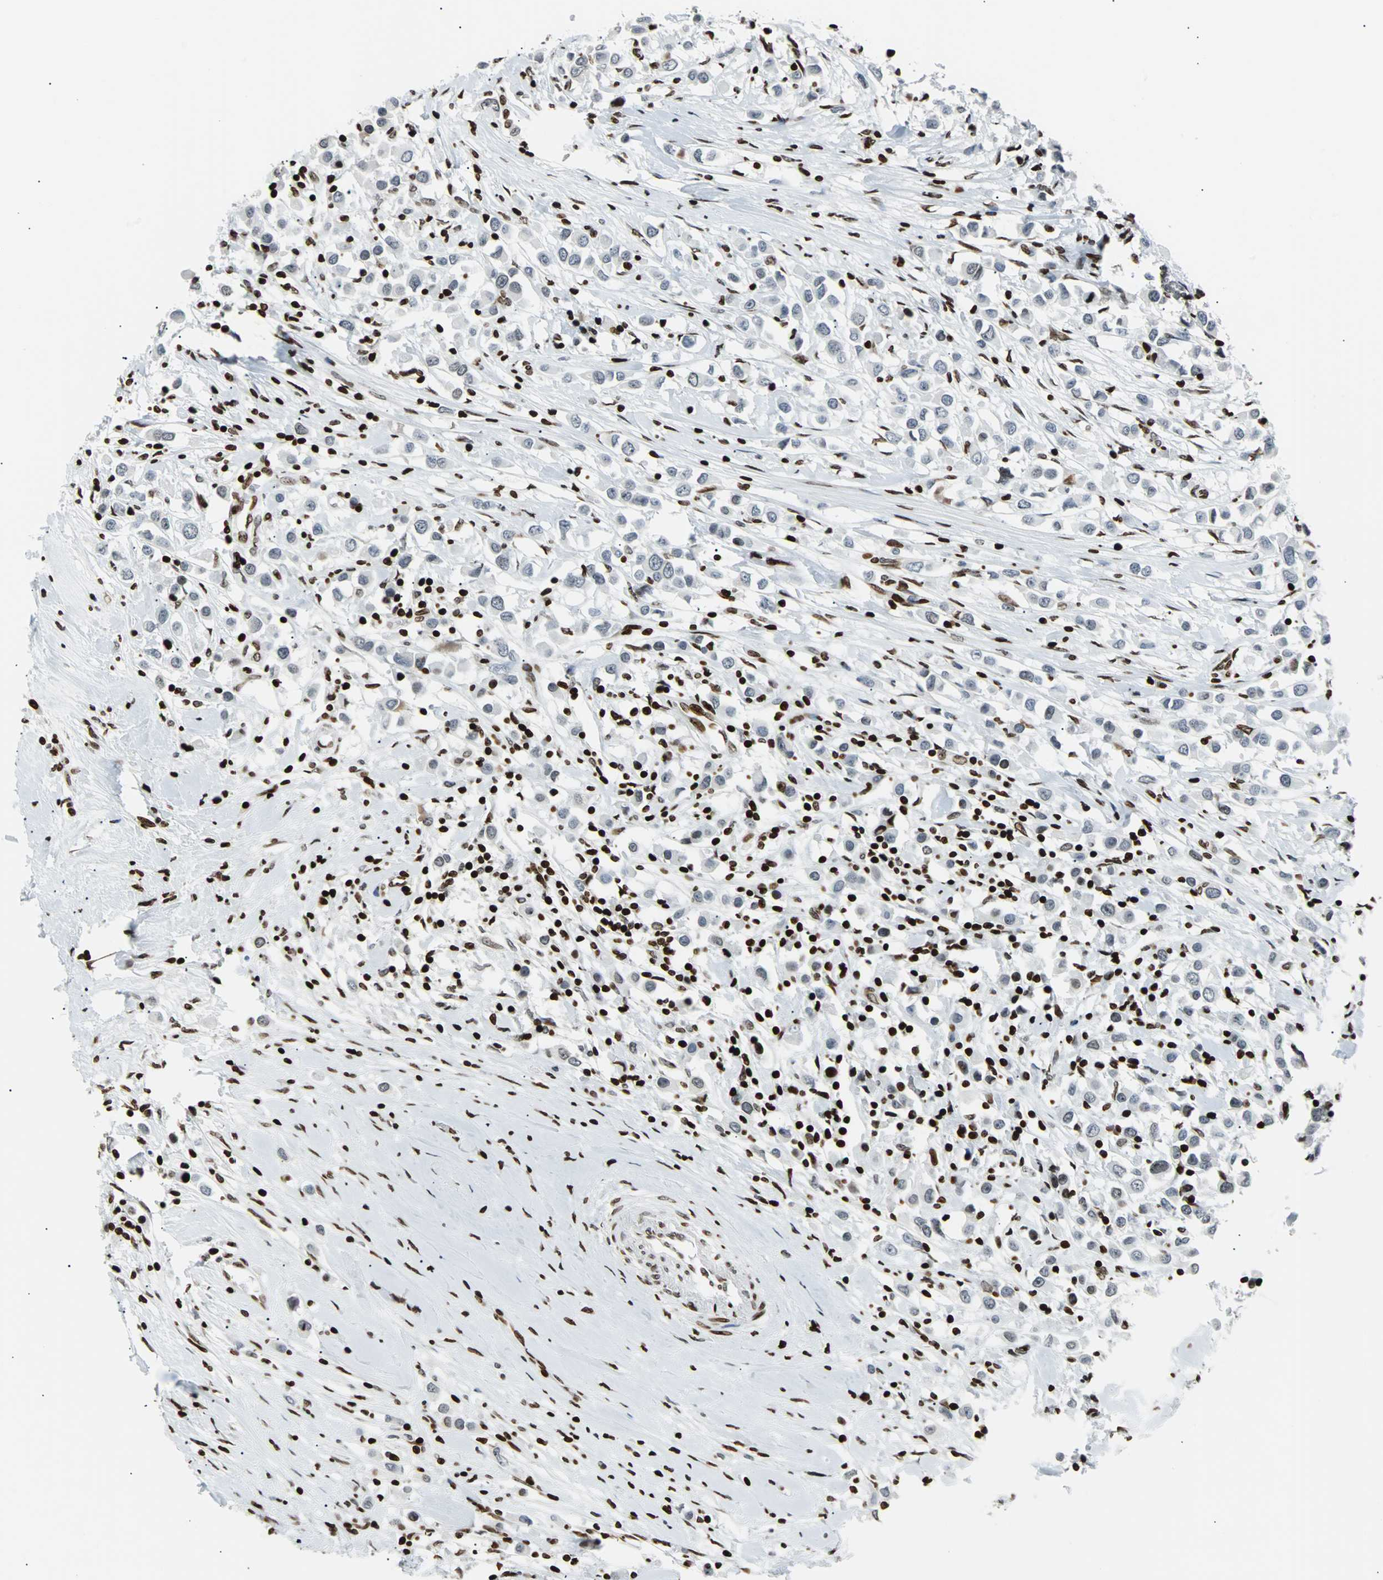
{"staining": {"intensity": "weak", "quantity": "<25%", "location": "nuclear"}, "tissue": "breast cancer", "cell_type": "Tumor cells", "image_type": "cancer", "snomed": [{"axis": "morphology", "description": "Duct carcinoma"}, {"axis": "topography", "description": "Breast"}], "caption": "IHC histopathology image of human breast infiltrating ductal carcinoma stained for a protein (brown), which displays no staining in tumor cells.", "gene": "ZNF131", "patient": {"sex": "female", "age": 61}}